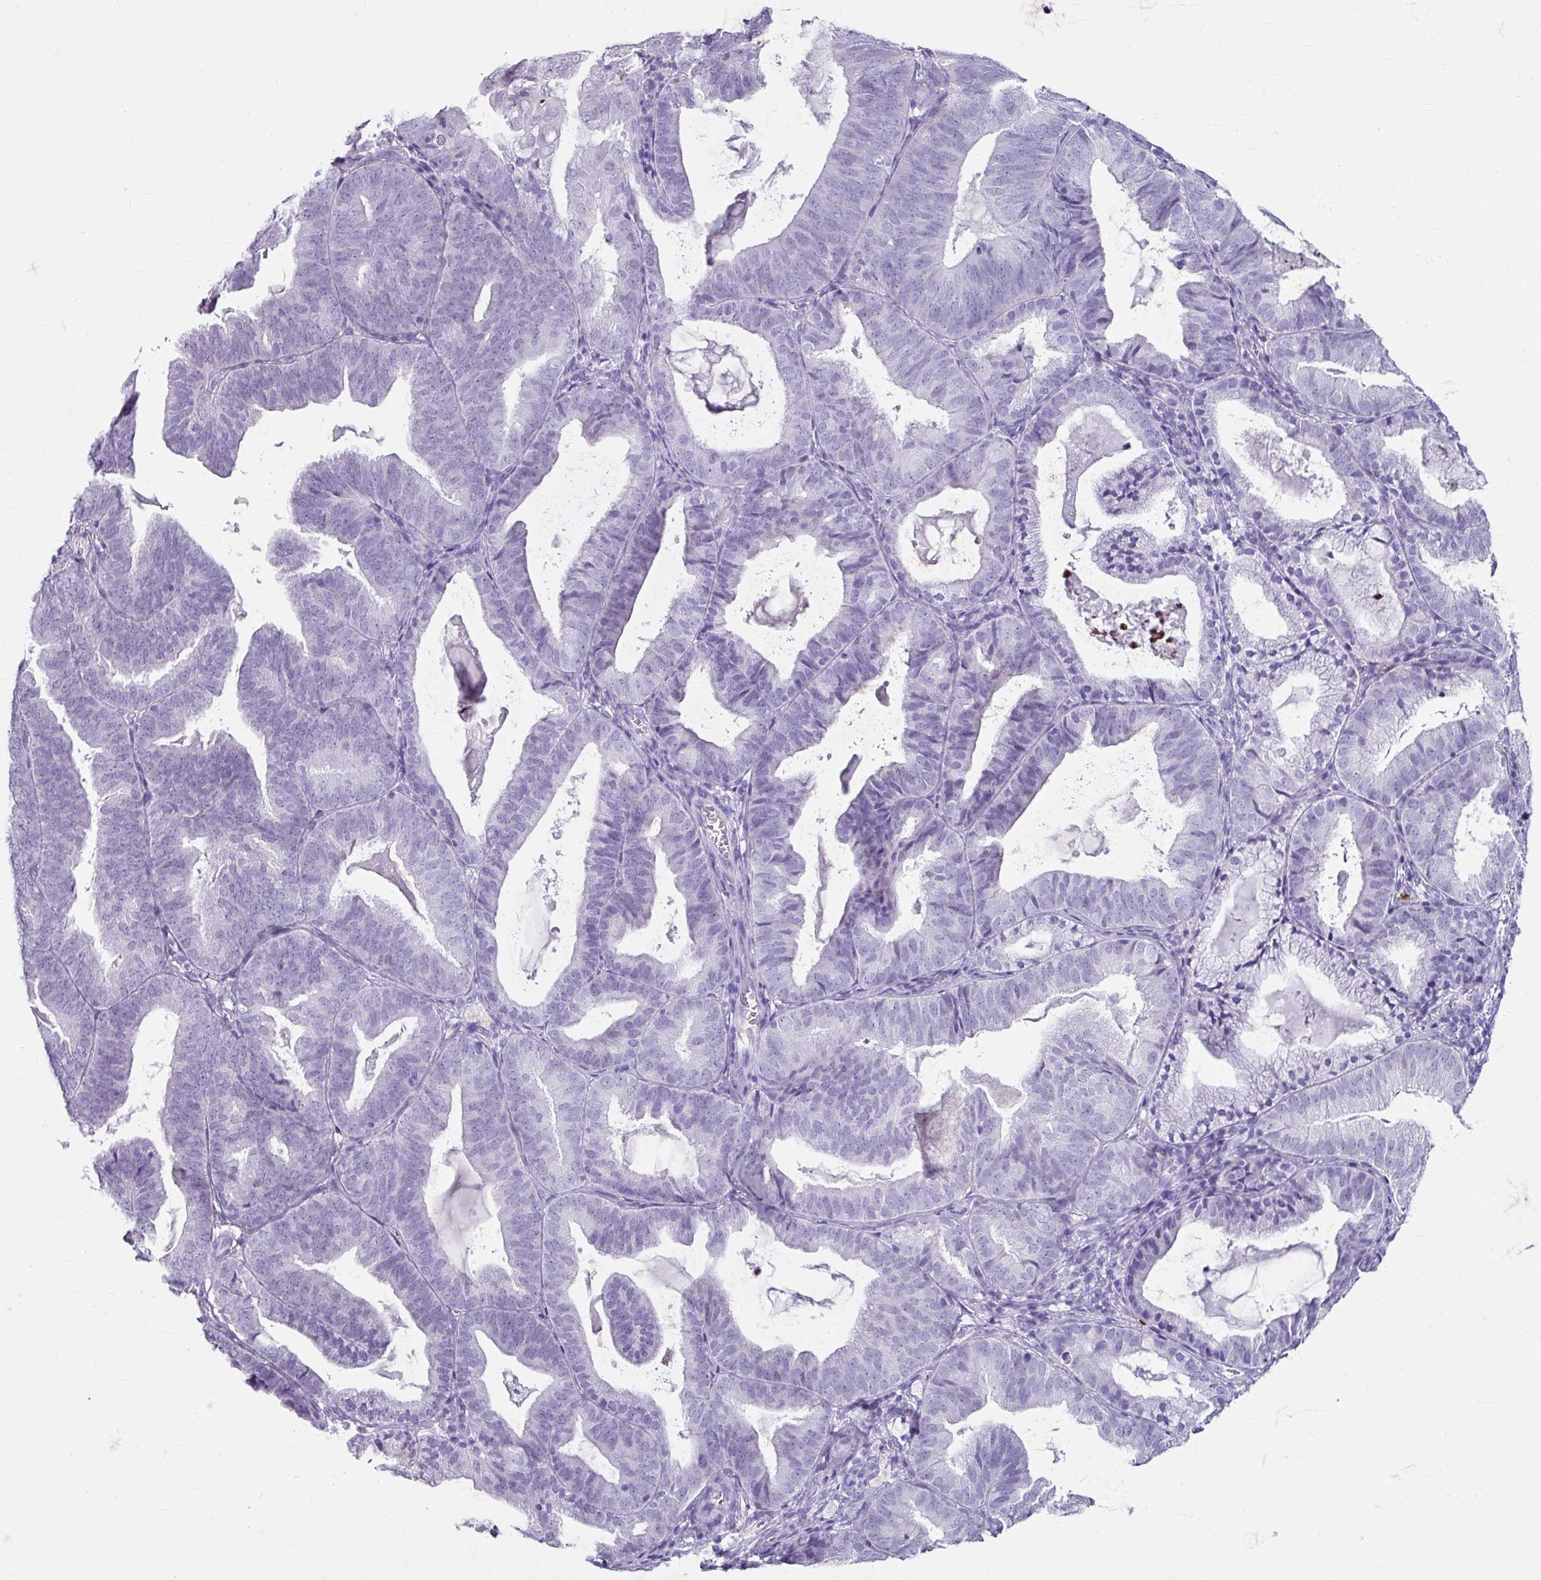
{"staining": {"intensity": "negative", "quantity": "none", "location": "none"}, "tissue": "endometrial cancer", "cell_type": "Tumor cells", "image_type": "cancer", "snomed": [{"axis": "morphology", "description": "Adenocarcinoma, NOS"}, {"axis": "topography", "description": "Endometrium"}], "caption": "This is a image of immunohistochemistry (IHC) staining of adenocarcinoma (endometrial), which shows no expression in tumor cells. (DAB (3,3'-diaminobenzidine) immunohistochemistry (IHC) with hematoxylin counter stain).", "gene": "ANKRD1", "patient": {"sex": "female", "age": 80}}